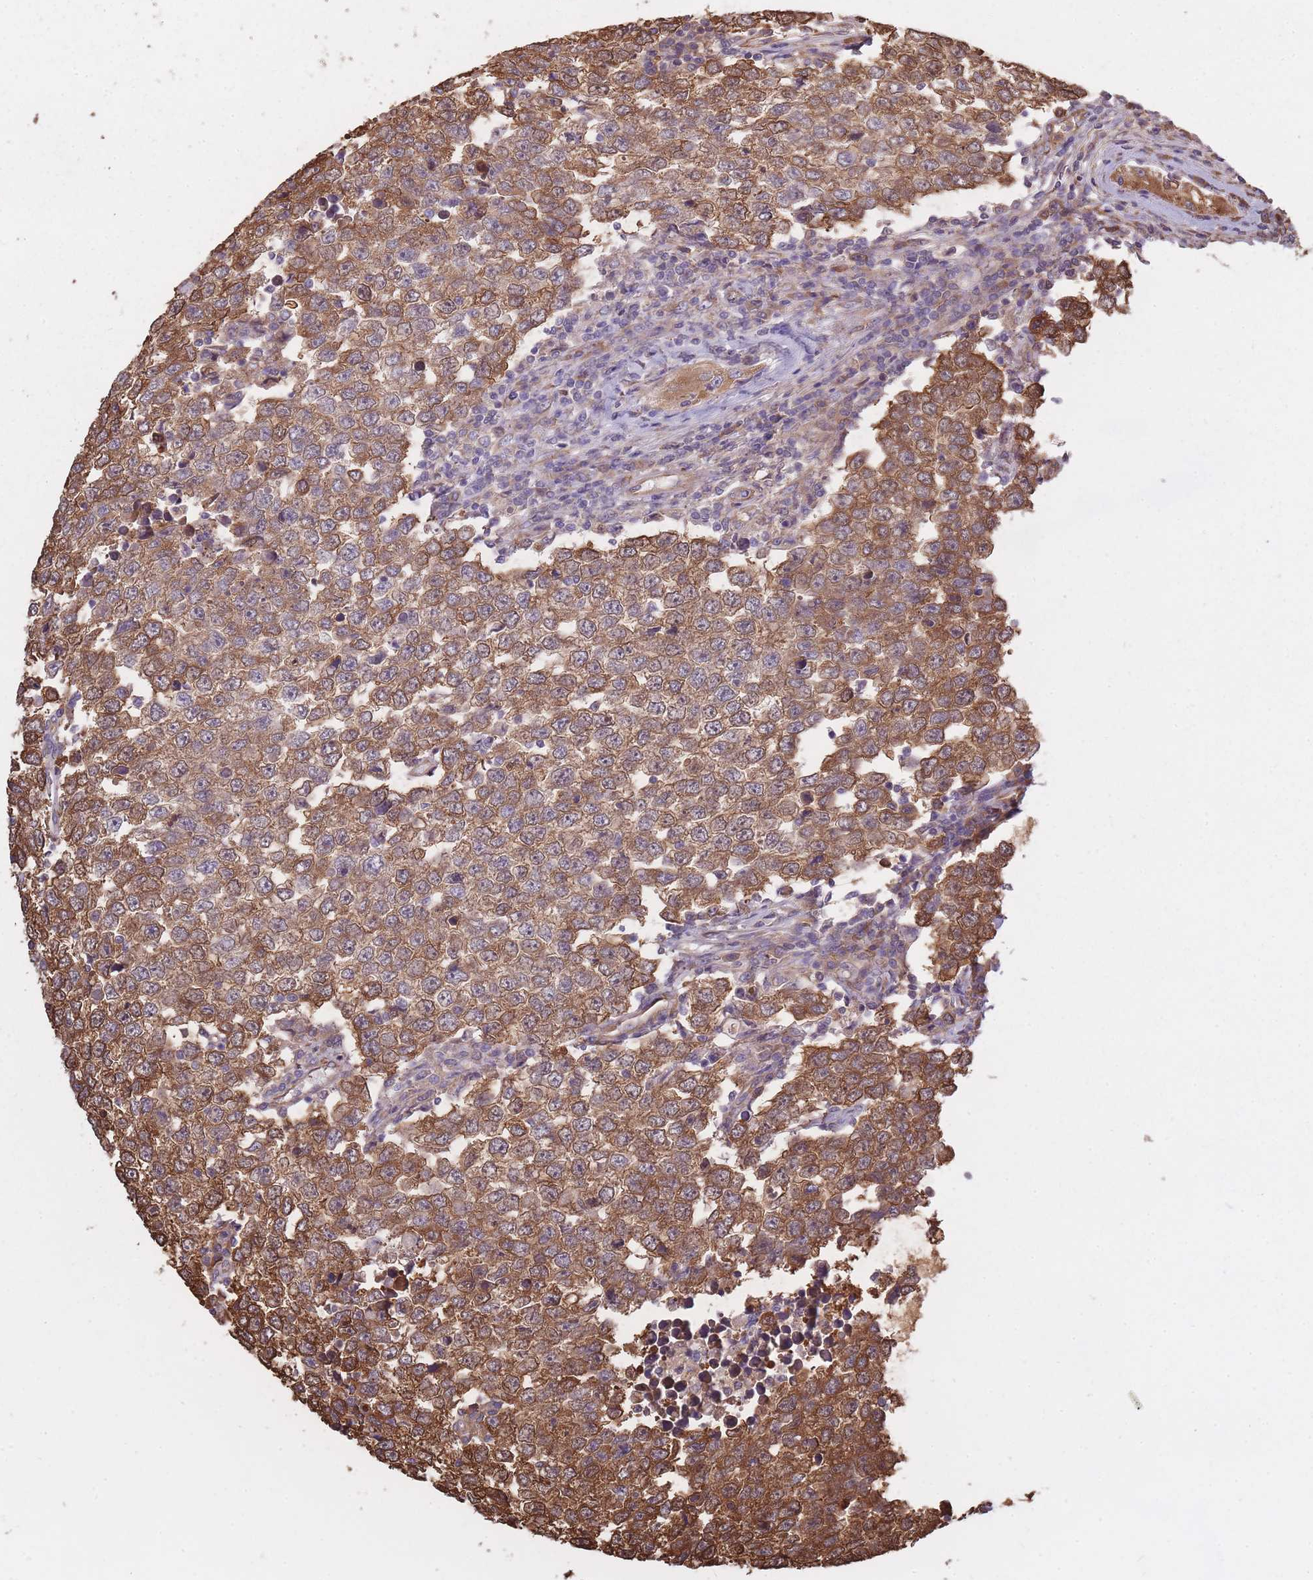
{"staining": {"intensity": "moderate", "quantity": ">75%", "location": "cytoplasmic/membranous"}, "tissue": "testis cancer", "cell_type": "Tumor cells", "image_type": "cancer", "snomed": [{"axis": "morphology", "description": "Seminoma, NOS"}, {"axis": "morphology", "description": "Carcinoma, Embryonal, NOS"}, {"axis": "topography", "description": "Testis"}], "caption": "Protein analysis of testis cancer (seminoma) tissue reveals moderate cytoplasmic/membranous positivity in approximately >75% of tumor cells.", "gene": "ARL13B", "patient": {"sex": "male", "age": 28}}